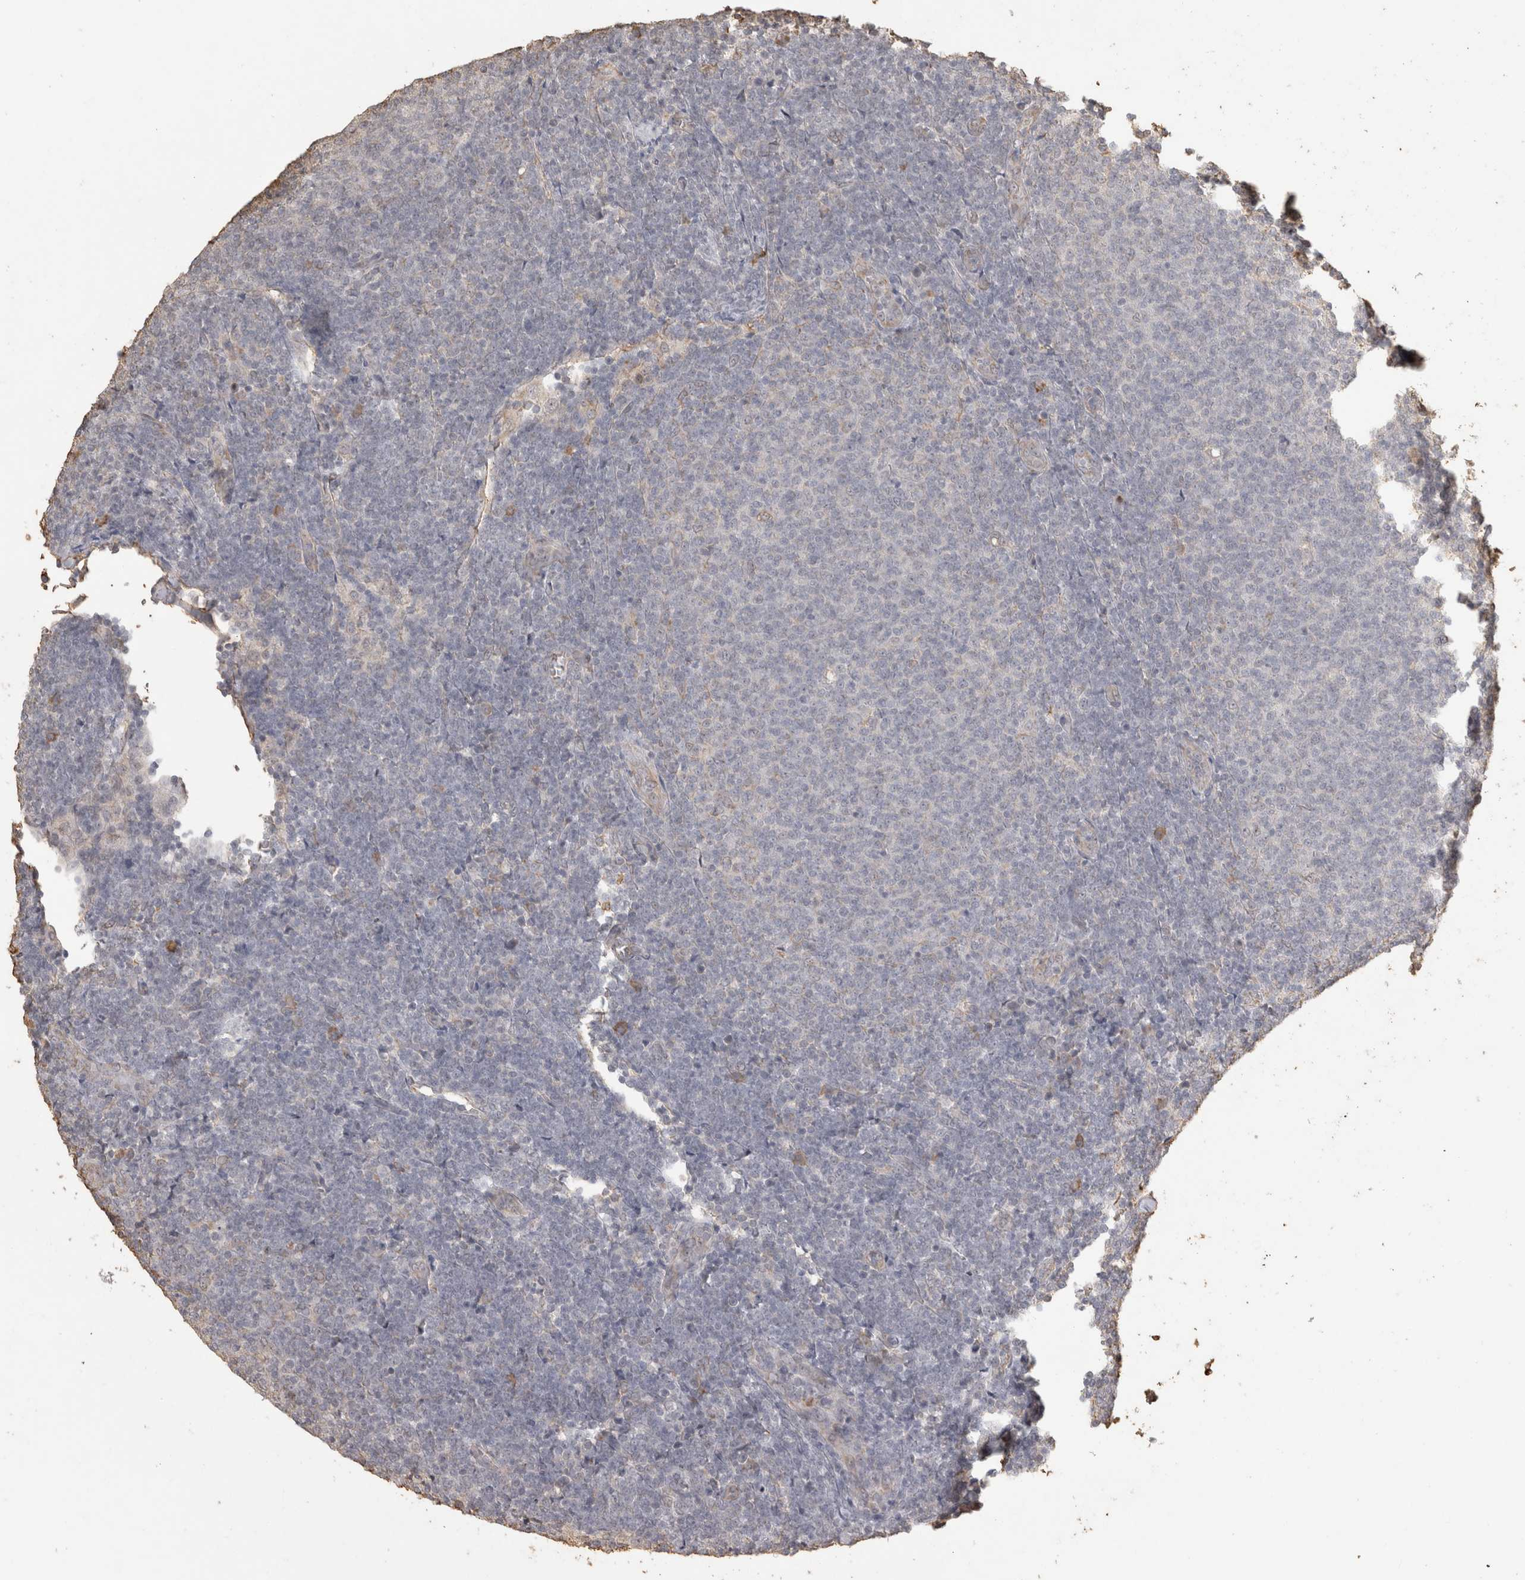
{"staining": {"intensity": "negative", "quantity": "none", "location": "none"}, "tissue": "lymphoma", "cell_type": "Tumor cells", "image_type": "cancer", "snomed": [{"axis": "morphology", "description": "Malignant lymphoma, non-Hodgkin's type, Low grade"}, {"axis": "topography", "description": "Lymph node"}], "caption": "Immunohistochemistry micrograph of neoplastic tissue: low-grade malignant lymphoma, non-Hodgkin's type stained with DAB shows no significant protein staining in tumor cells. (DAB immunohistochemistry, high magnification).", "gene": "REPS2", "patient": {"sex": "male", "age": 66}}